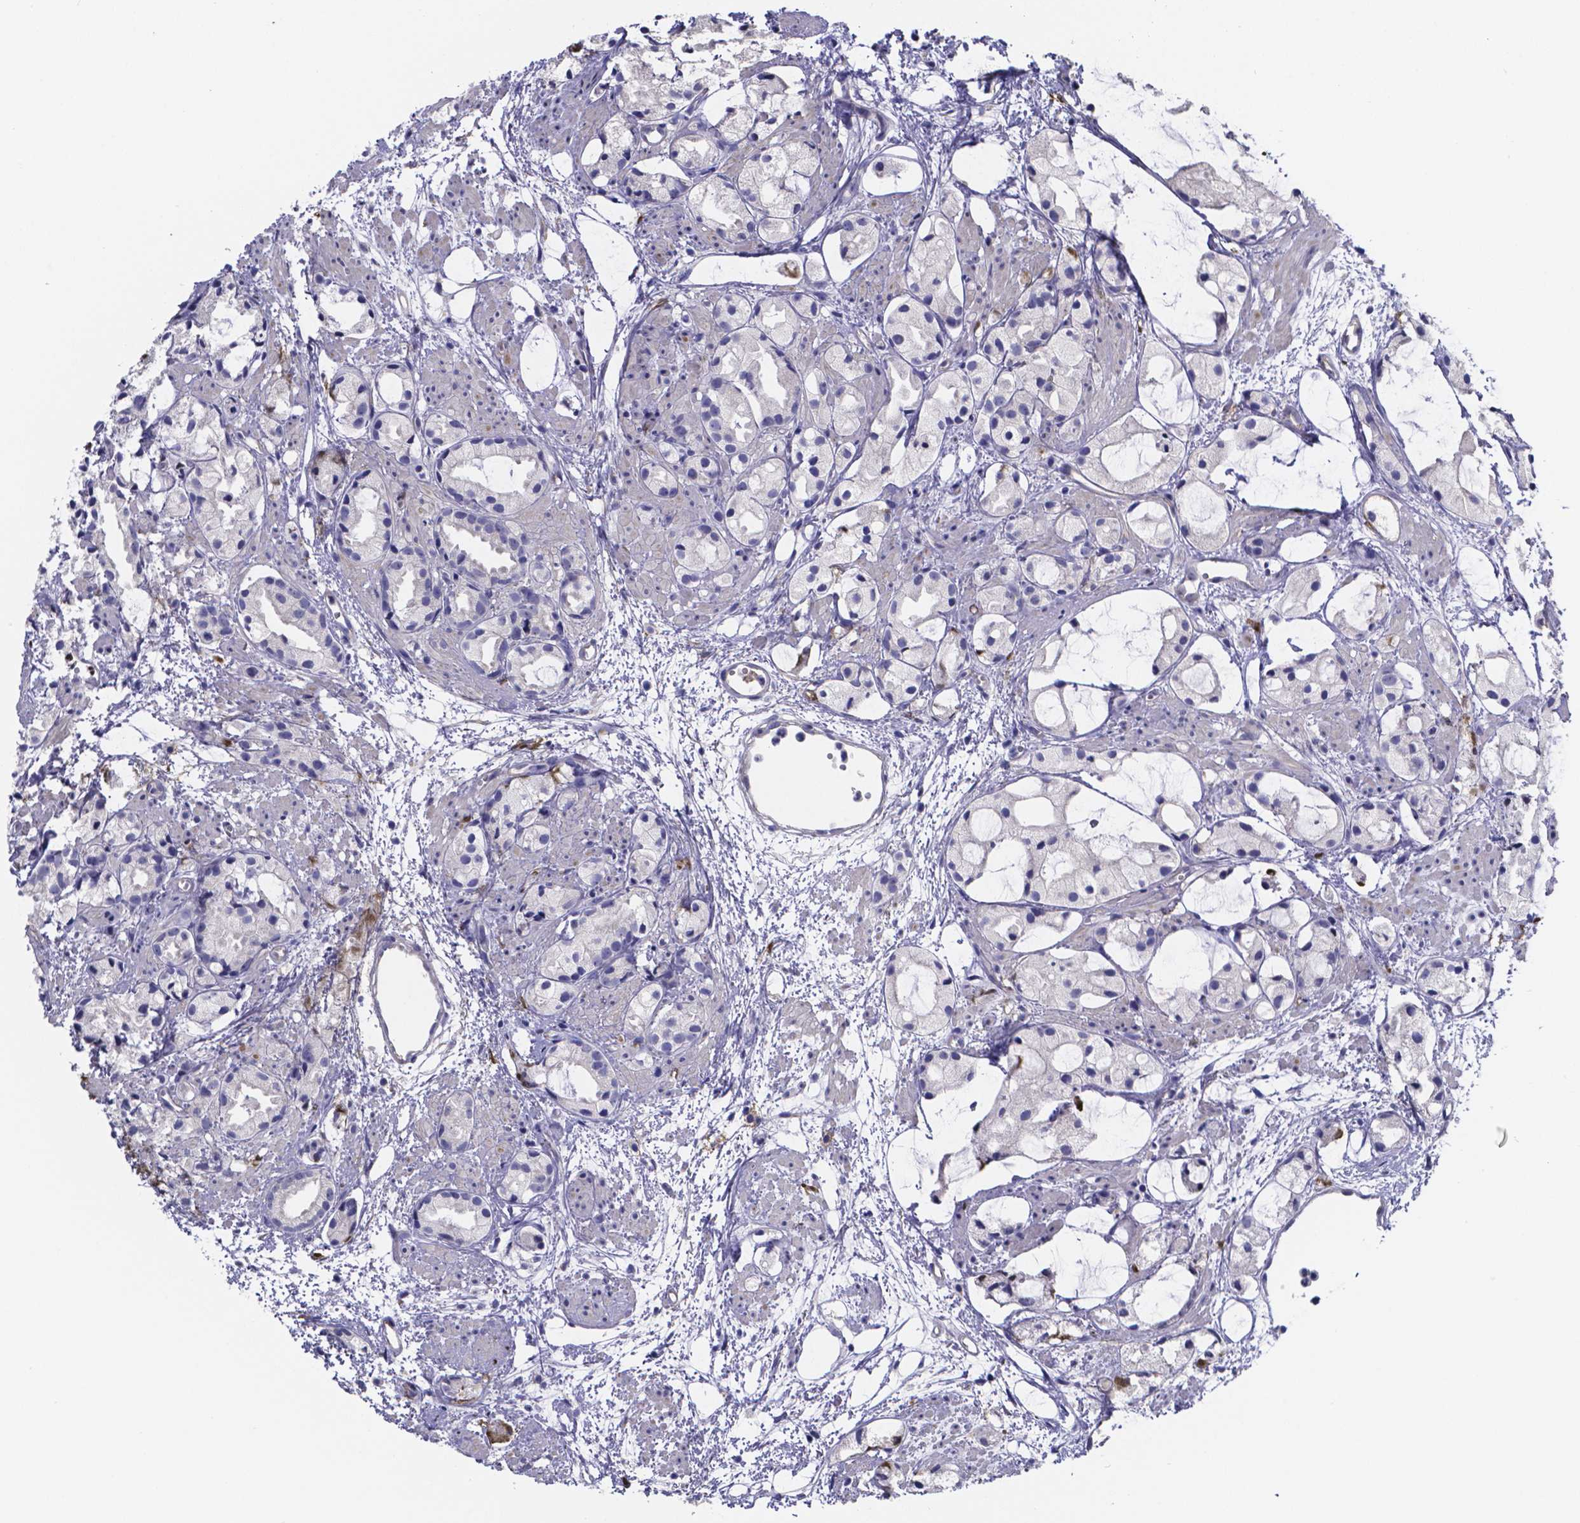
{"staining": {"intensity": "negative", "quantity": "none", "location": "none"}, "tissue": "prostate cancer", "cell_type": "Tumor cells", "image_type": "cancer", "snomed": [{"axis": "morphology", "description": "Adenocarcinoma, High grade"}, {"axis": "topography", "description": "Prostate"}], "caption": "Prostate high-grade adenocarcinoma was stained to show a protein in brown. There is no significant staining in tumor cells. (DAB (3,3'-diaminobenzidine) IHC visualized using brightfield microscopy, high magnification).", "gene": "SFRP4", "patient": {"sex": "male", "age": 85}}